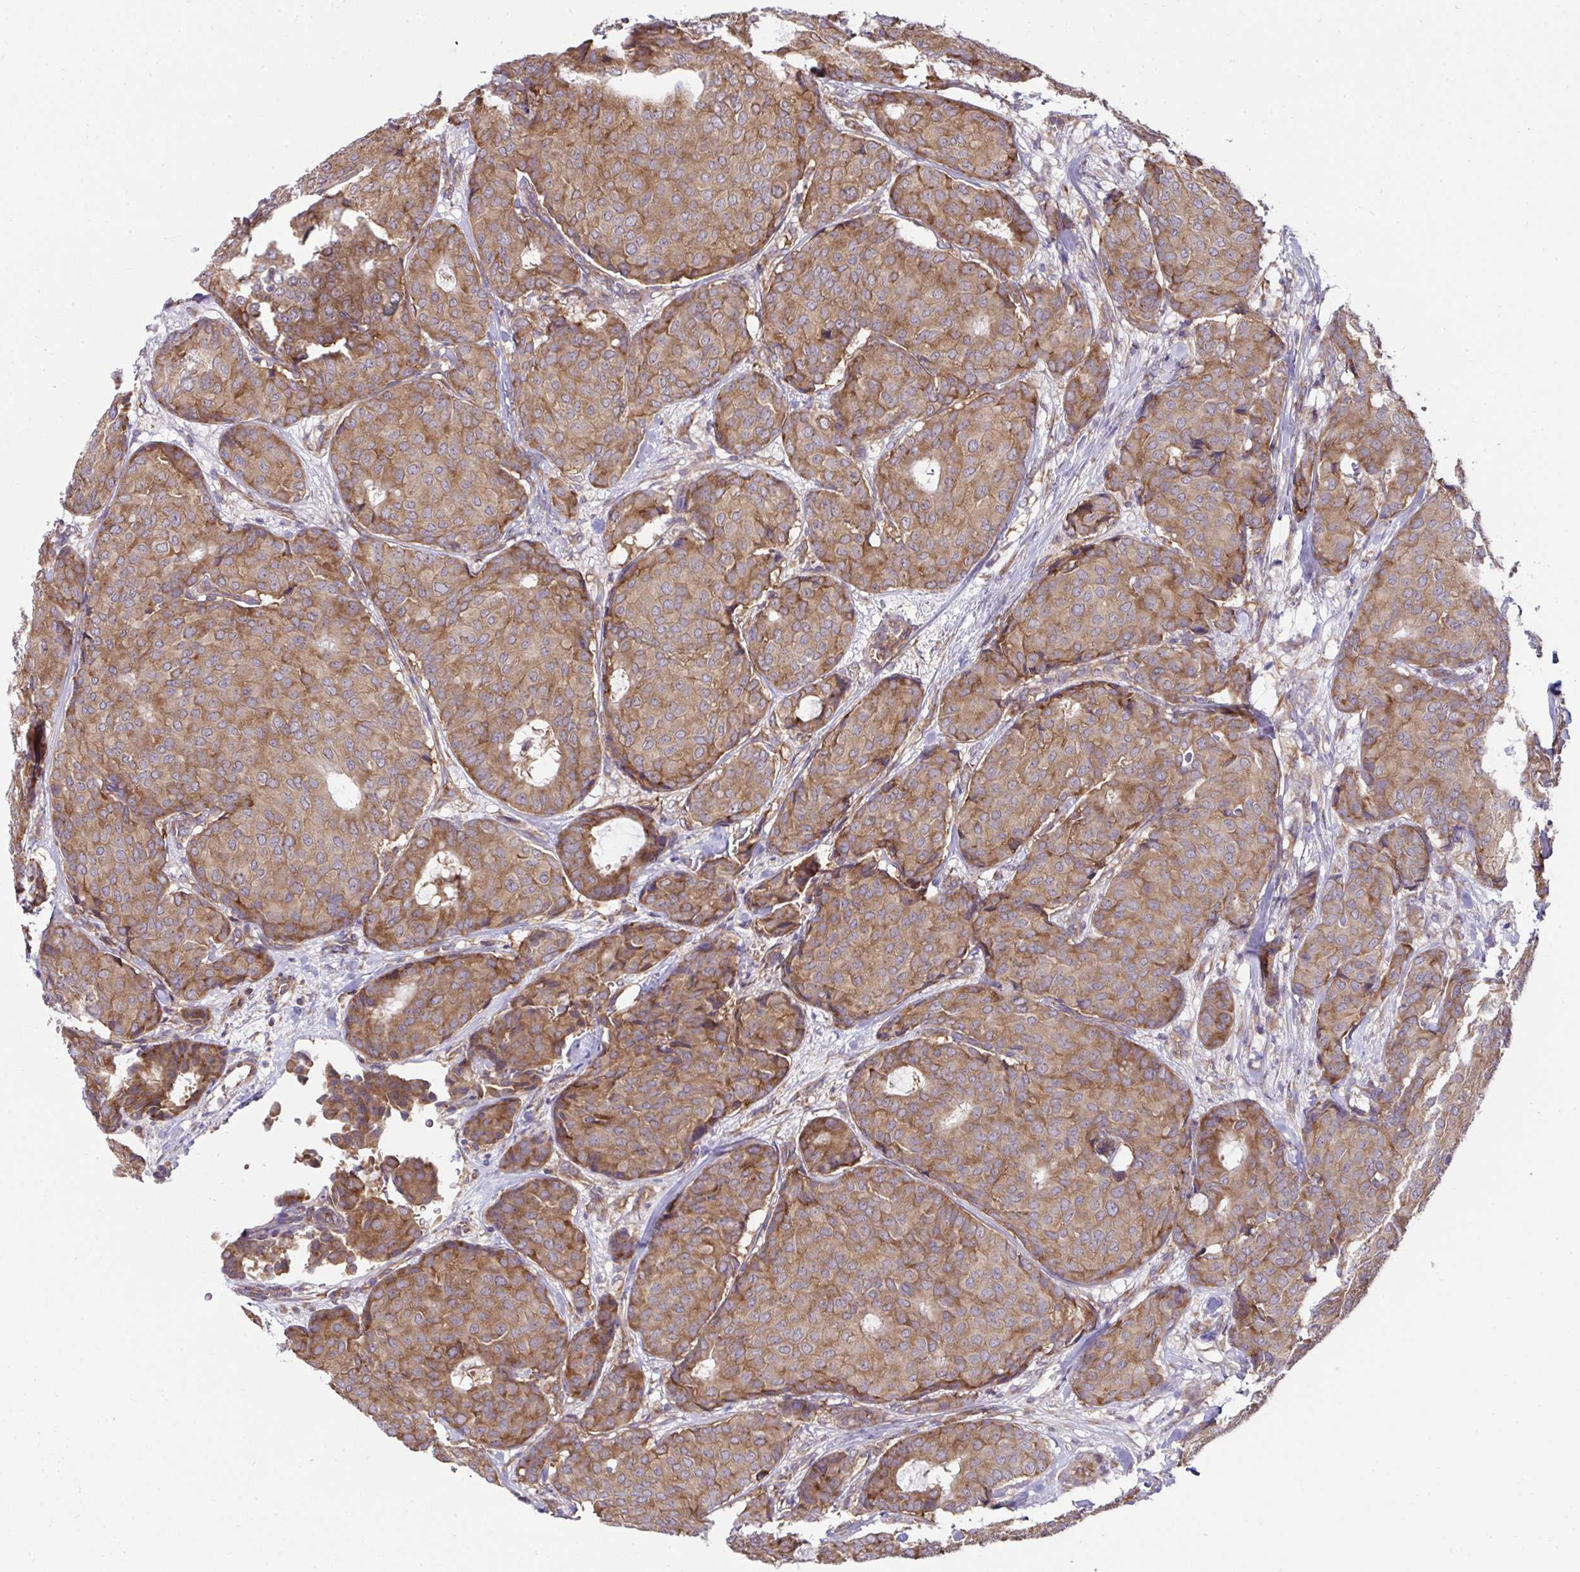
{"staining": {"intensity": "moderate", "quantity": ">75%", "location": "cytoplasmic/membranous"}, "tissue": "breast cancer", "cell_type": "Tumor cells", "image_type": "cancer", "snomed": [{"axis": "morphology", "description": "Duct carcinoma"}, {"axis": "topography", "description": "Breast"}], "caption": "Immunohistochemical staining of breast cancer (invasive ductal carcinoma) reveals medium levels of moderate cytoplasmic/membranous expression in about >75% of tumor cells.", "gene": "RPS7", "patient": {"sex": "female", "age": 75}}